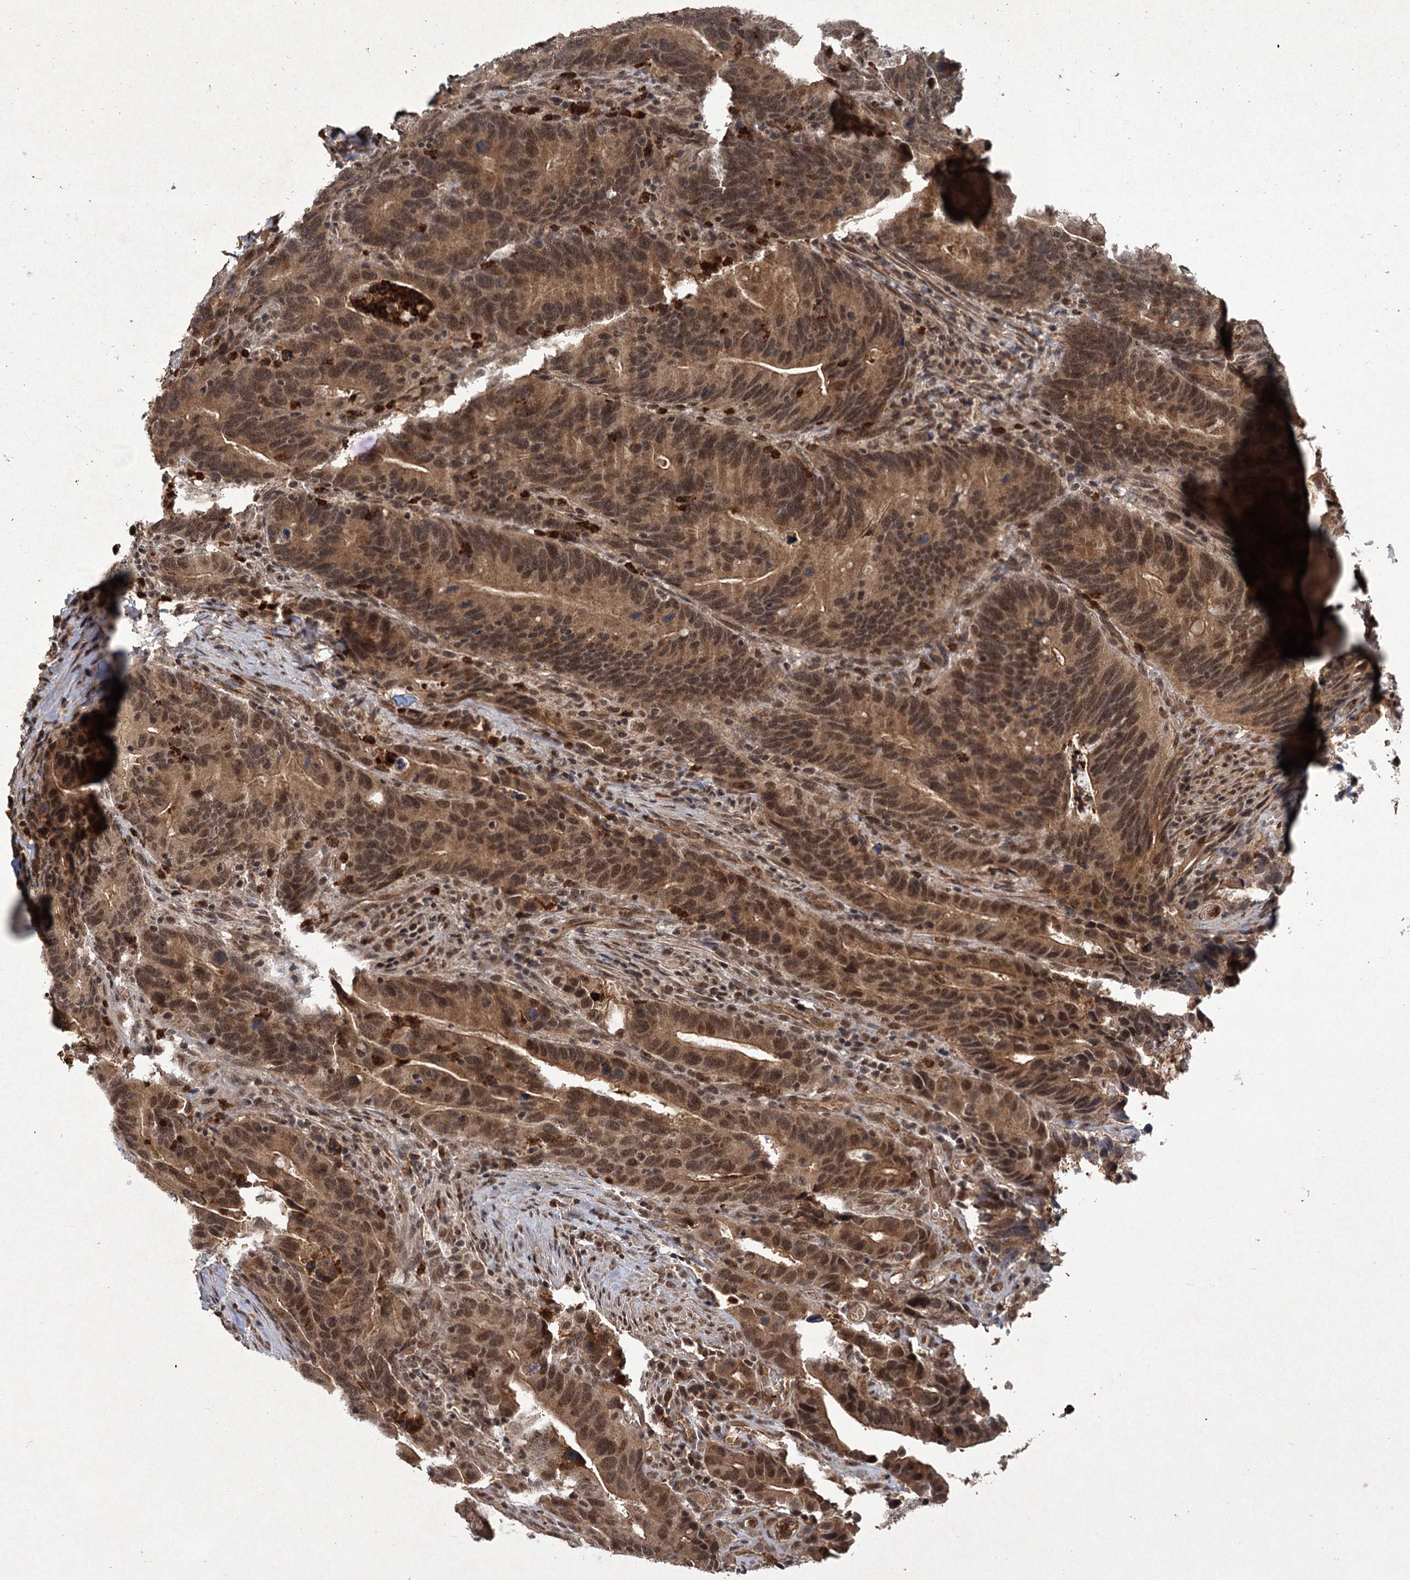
{"staining": {"intensity": "moderate", "quantity": ">75%", "location": "cytoplasmic/membranous,nuclear"}, "tissue": "colorectal cancer", "cell_type": "Tumor cells", "image_type": "cancer", "snomed": [{"axis": "morphology", "description": "Adenocarcinoma, NOS"}, {"axis": "topography", "description": "Colon"}], "caption": "This image shows adenocarcinoma (colorectal) stained with IHC to label a protein in brown. The cytoplasmic/membranous and nuclear of tumor cells show moderate positivity for the protein. Nuclei are counter-stained blue.", "gene": "KANSL2", "patient": {"sex": "female", "age": 66}}